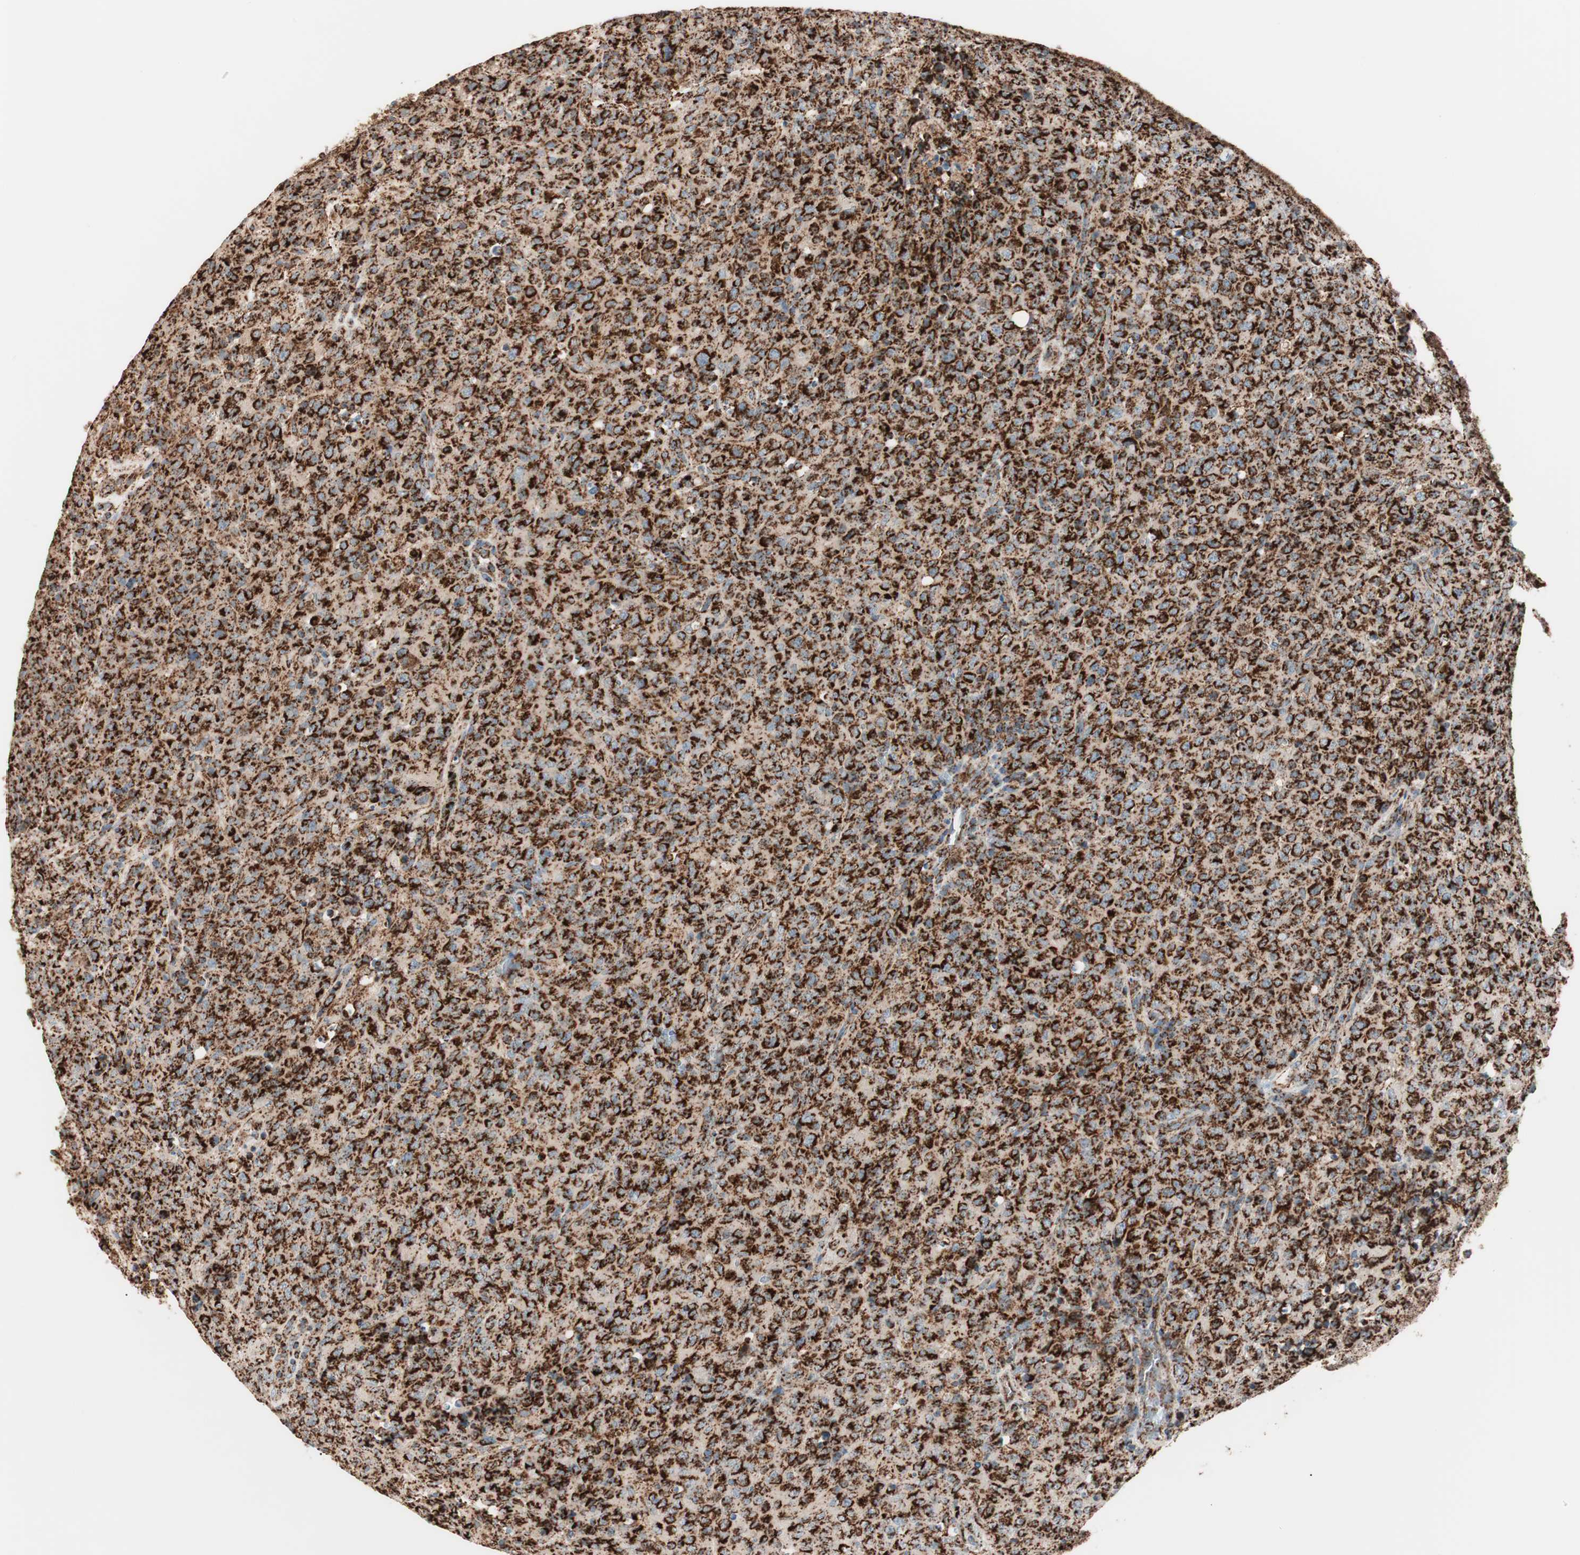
{"staining": {"intensity": "strong", "quantity": ">75%", "location": "cytoplasmic/membranous"}, "tissue": "lymphoma", "cell_type": "Tumor cells", "image_type": "cancer", "snomed": [{"axis": "morphology", "description": "Malignant lymphoma, non-Hodgkin's type, High grade"}, {"axis": "topography", "description": "Tonsil"}], "caption": "High-magnification brightfield microscopy of malignant lymphoma, non-Hodgkin's type (high-grade) stained with DAB (3,3'-diaminobenzidine) (brown) and counterstained with hematoxylin (blue). tumor cells exhibit strong cytoplasmic/membranous staining is appreciated in about>75% of cells.", "gene": "TOMM22", "patient": {"sex": "female", "age": 36}}